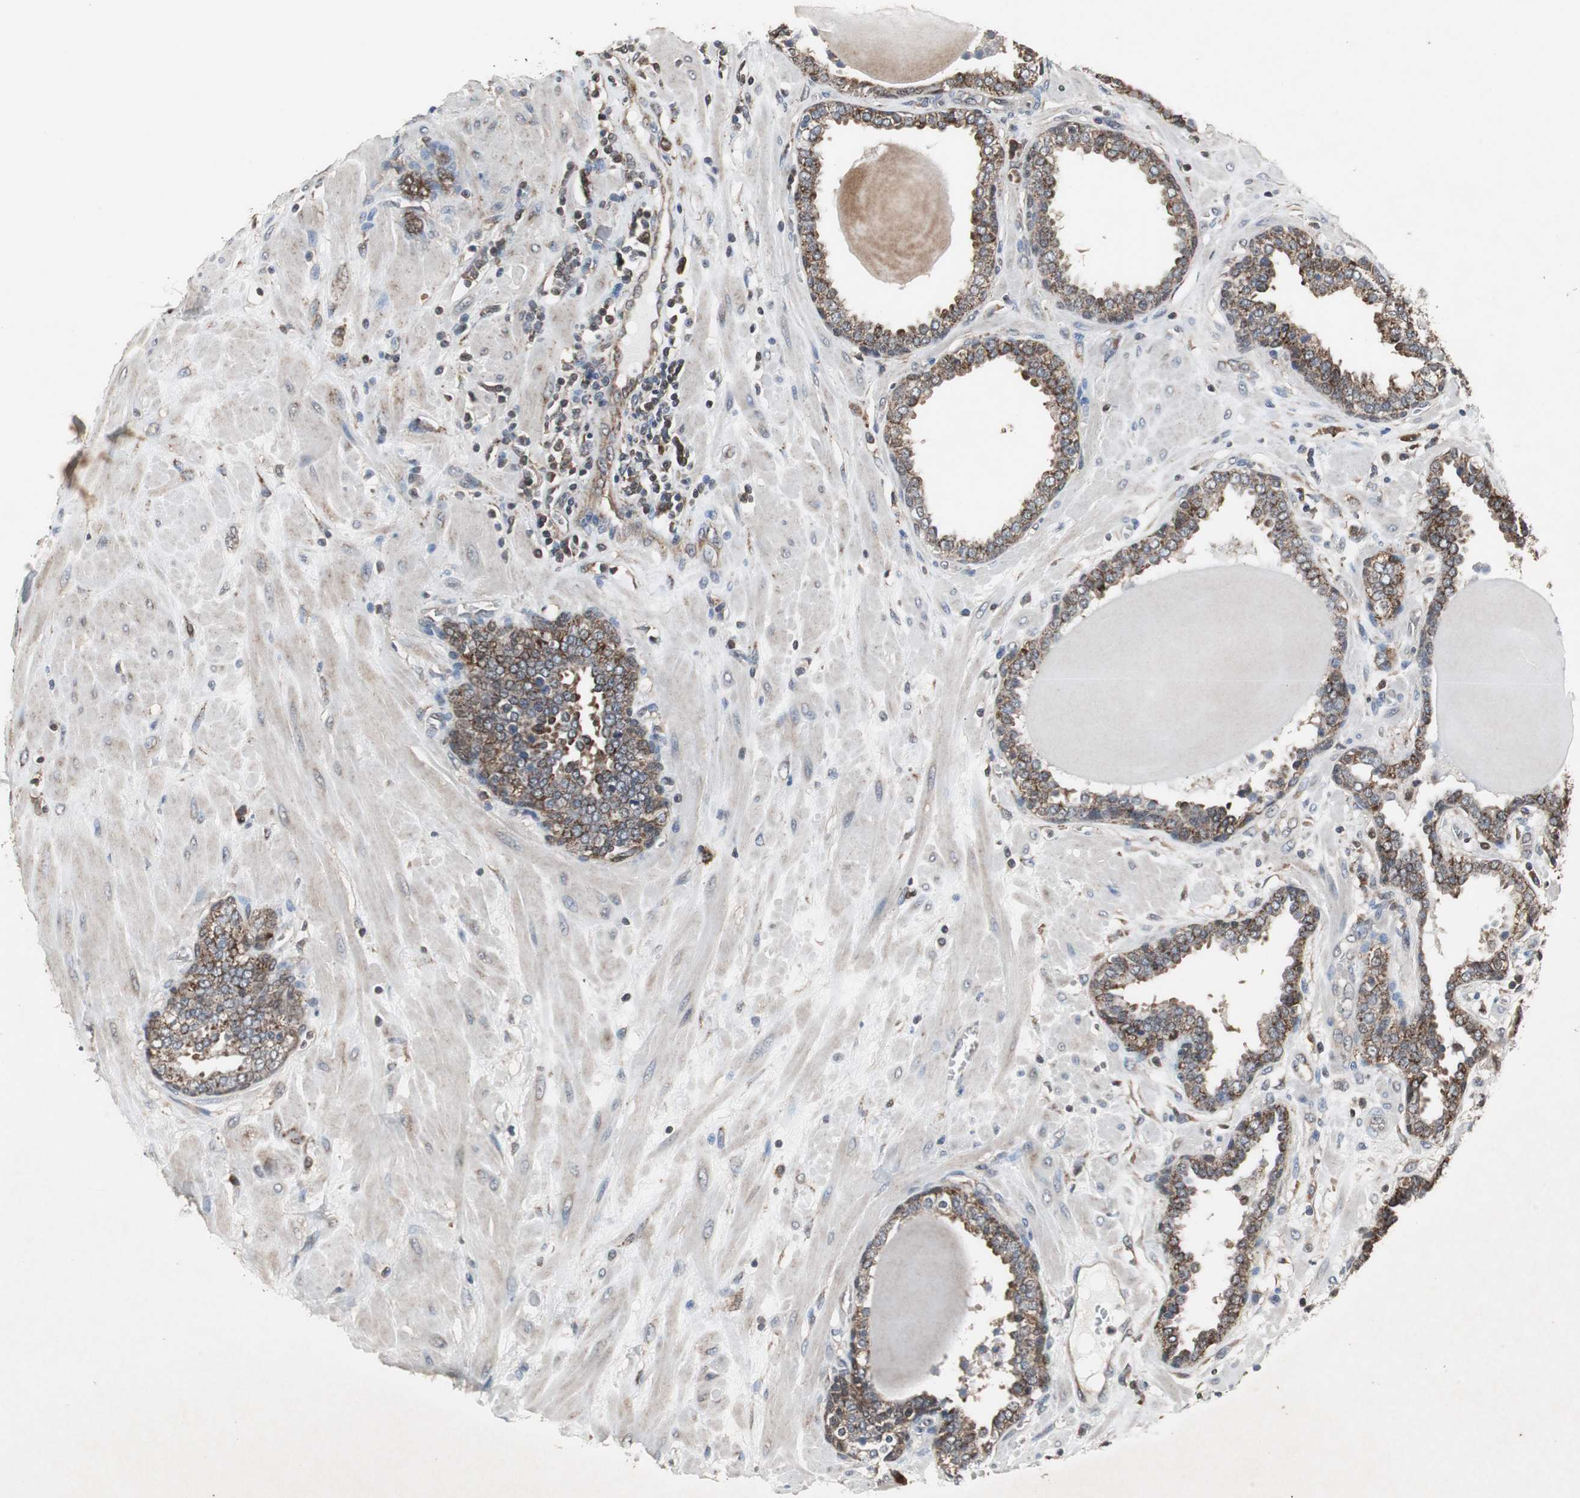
{"staining": {"intensity": "strong", "quantity": ">75%", "location": "cytoplasmic/membranous"}, "tissue": "prostate", "cell_type": "Glandular cells", "image_type": "normal", "snomed": [{"axis": "morphology", "description": "Normal tissue, NOS"}, {"axis": "topography", "description": "Prostate"}], "caption": "This micrograph demonstrates IHC staining of benign human prostate, with high strong cytoplasmic/membranous staining in about >75% of glandular cells.", "gene": "ZSCAN22", "patient": {"sex": "male", "age": 51}}